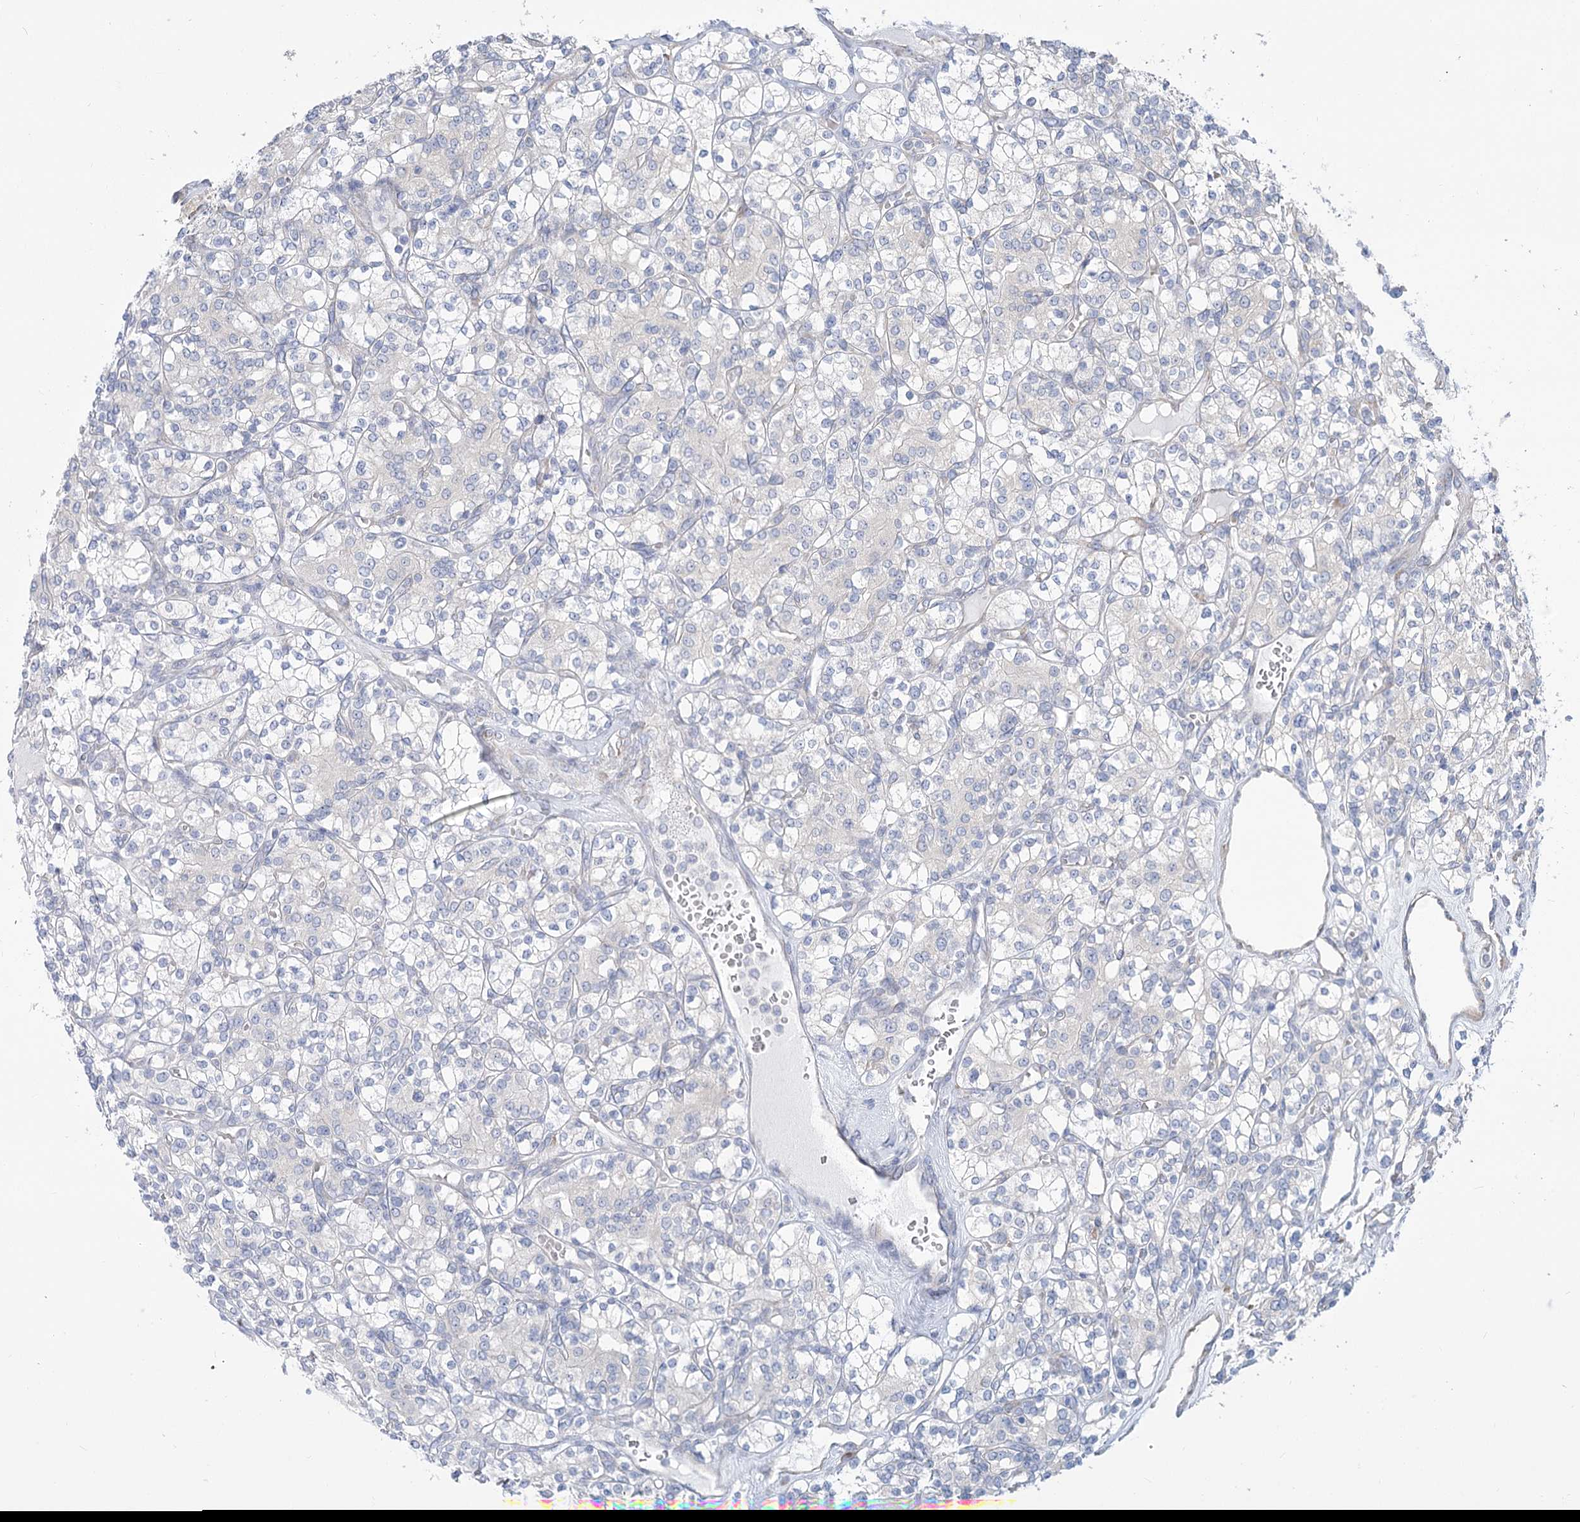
{"staining": {"intensity": "negative", "quantity": "none", "location": "none"}, "tissue": "renal cancer", "cell_type": "Tumor cells", "image_type": "cancer", "snomed": [{"axis": "morphology", "description": "Adenocarcinoma, NOS"}, {"axis": "topography", "description": "Kidney"}], "caption": "High magnification brightfield microscopy of adenocarcinoma (renal) stained with DAB (brown) and counterstained with hematoxylin (blue): tumor cells show no significant staining.", "gene": "STT3B", "patient": {"sex": "male", "age": 77}}